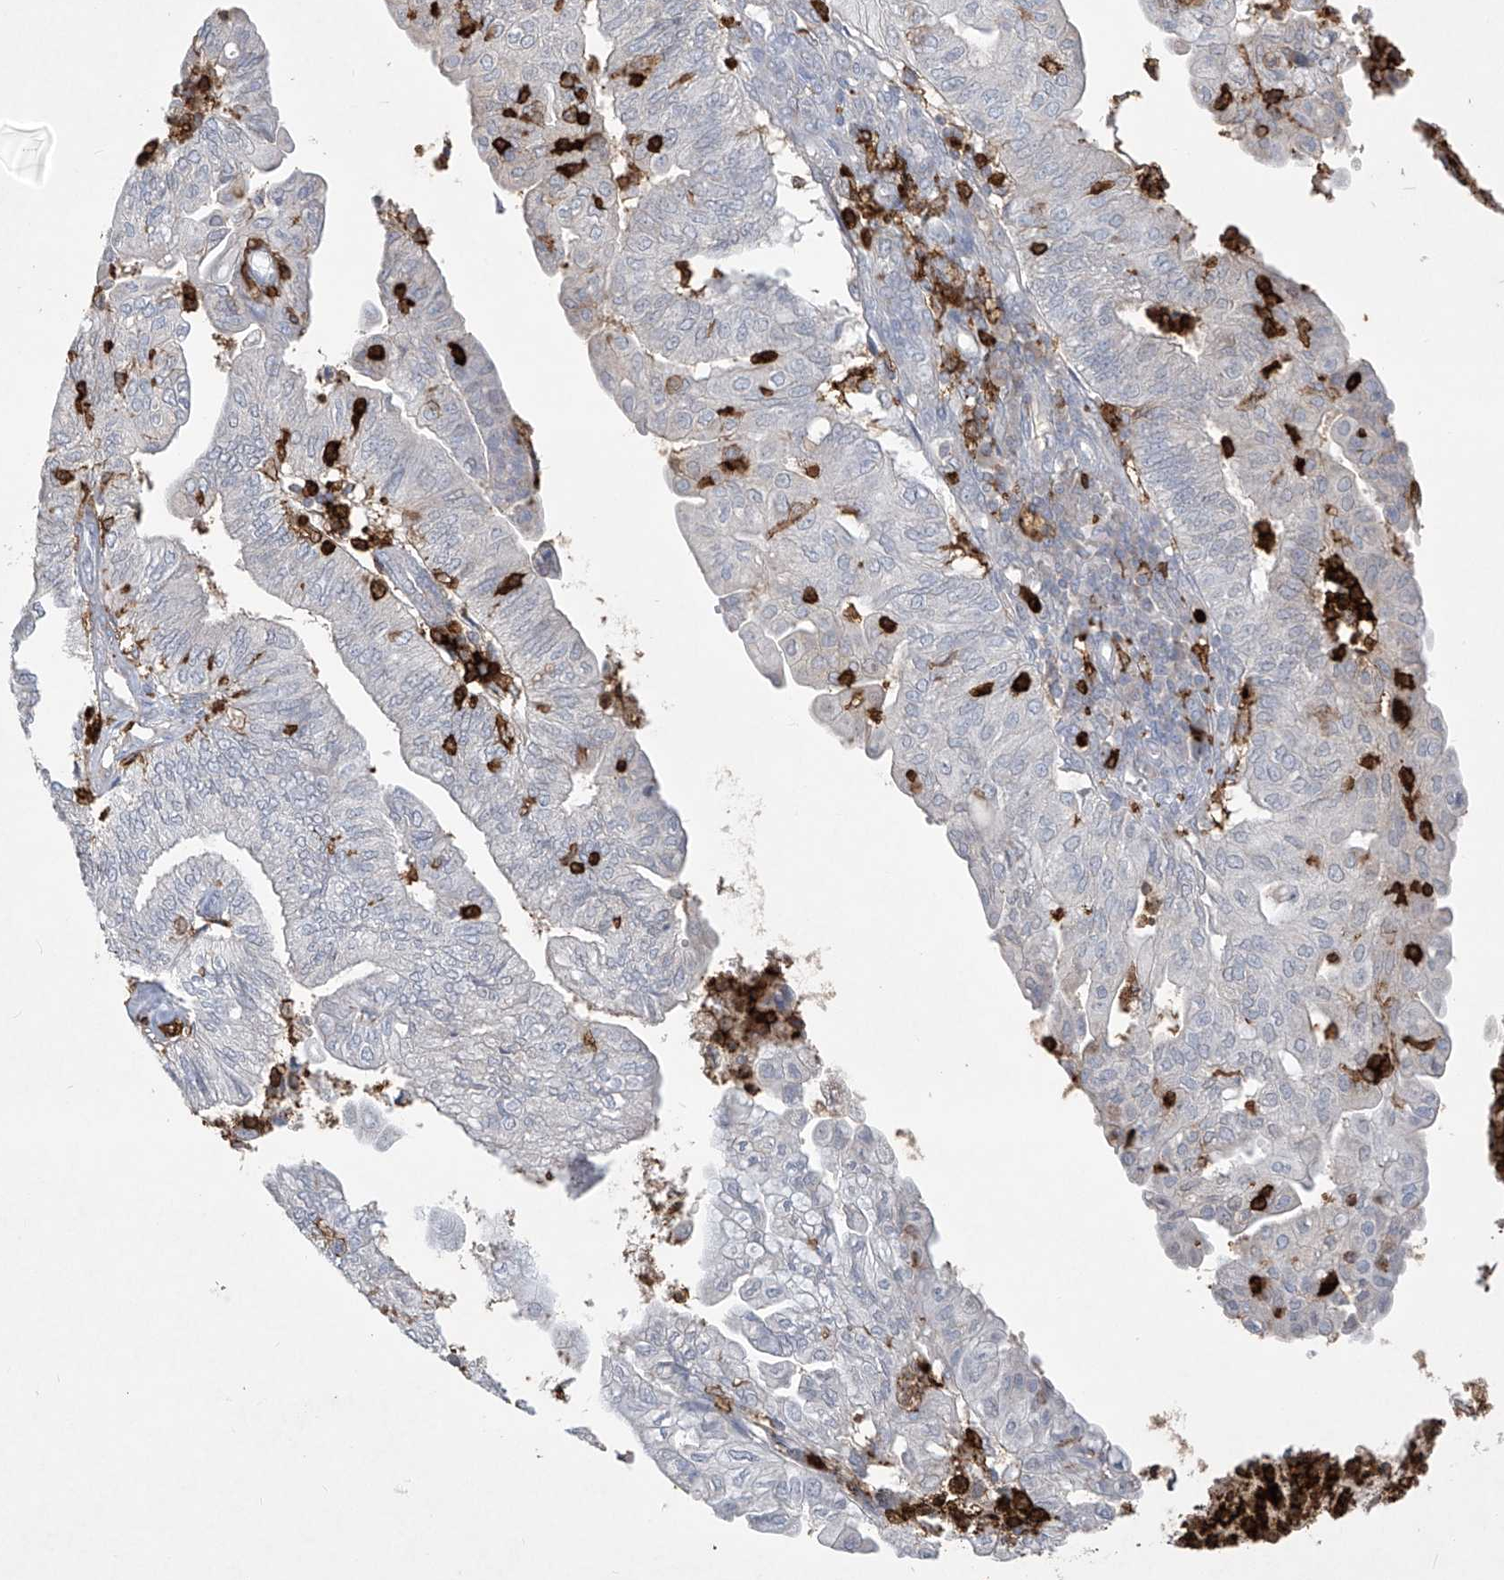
{"staining": {"intensity": "negative", "quantity": "none", "location": "none"}, "tissue": "endometrial cancer", "cell_type": "Tumor cells", "image_type": "cancer", "snomed": [{"axis": "morphology", "description": "Adenocarcinoma, NOS"}, {"axis": "topography", "description": "Endometrium"}], "caption": "IHC of endometrial adenocarcinoma demonstrates no staining in tumor cells.", "gene": "FCGR3A", "patient": {"sex": "female", "age": 59}}